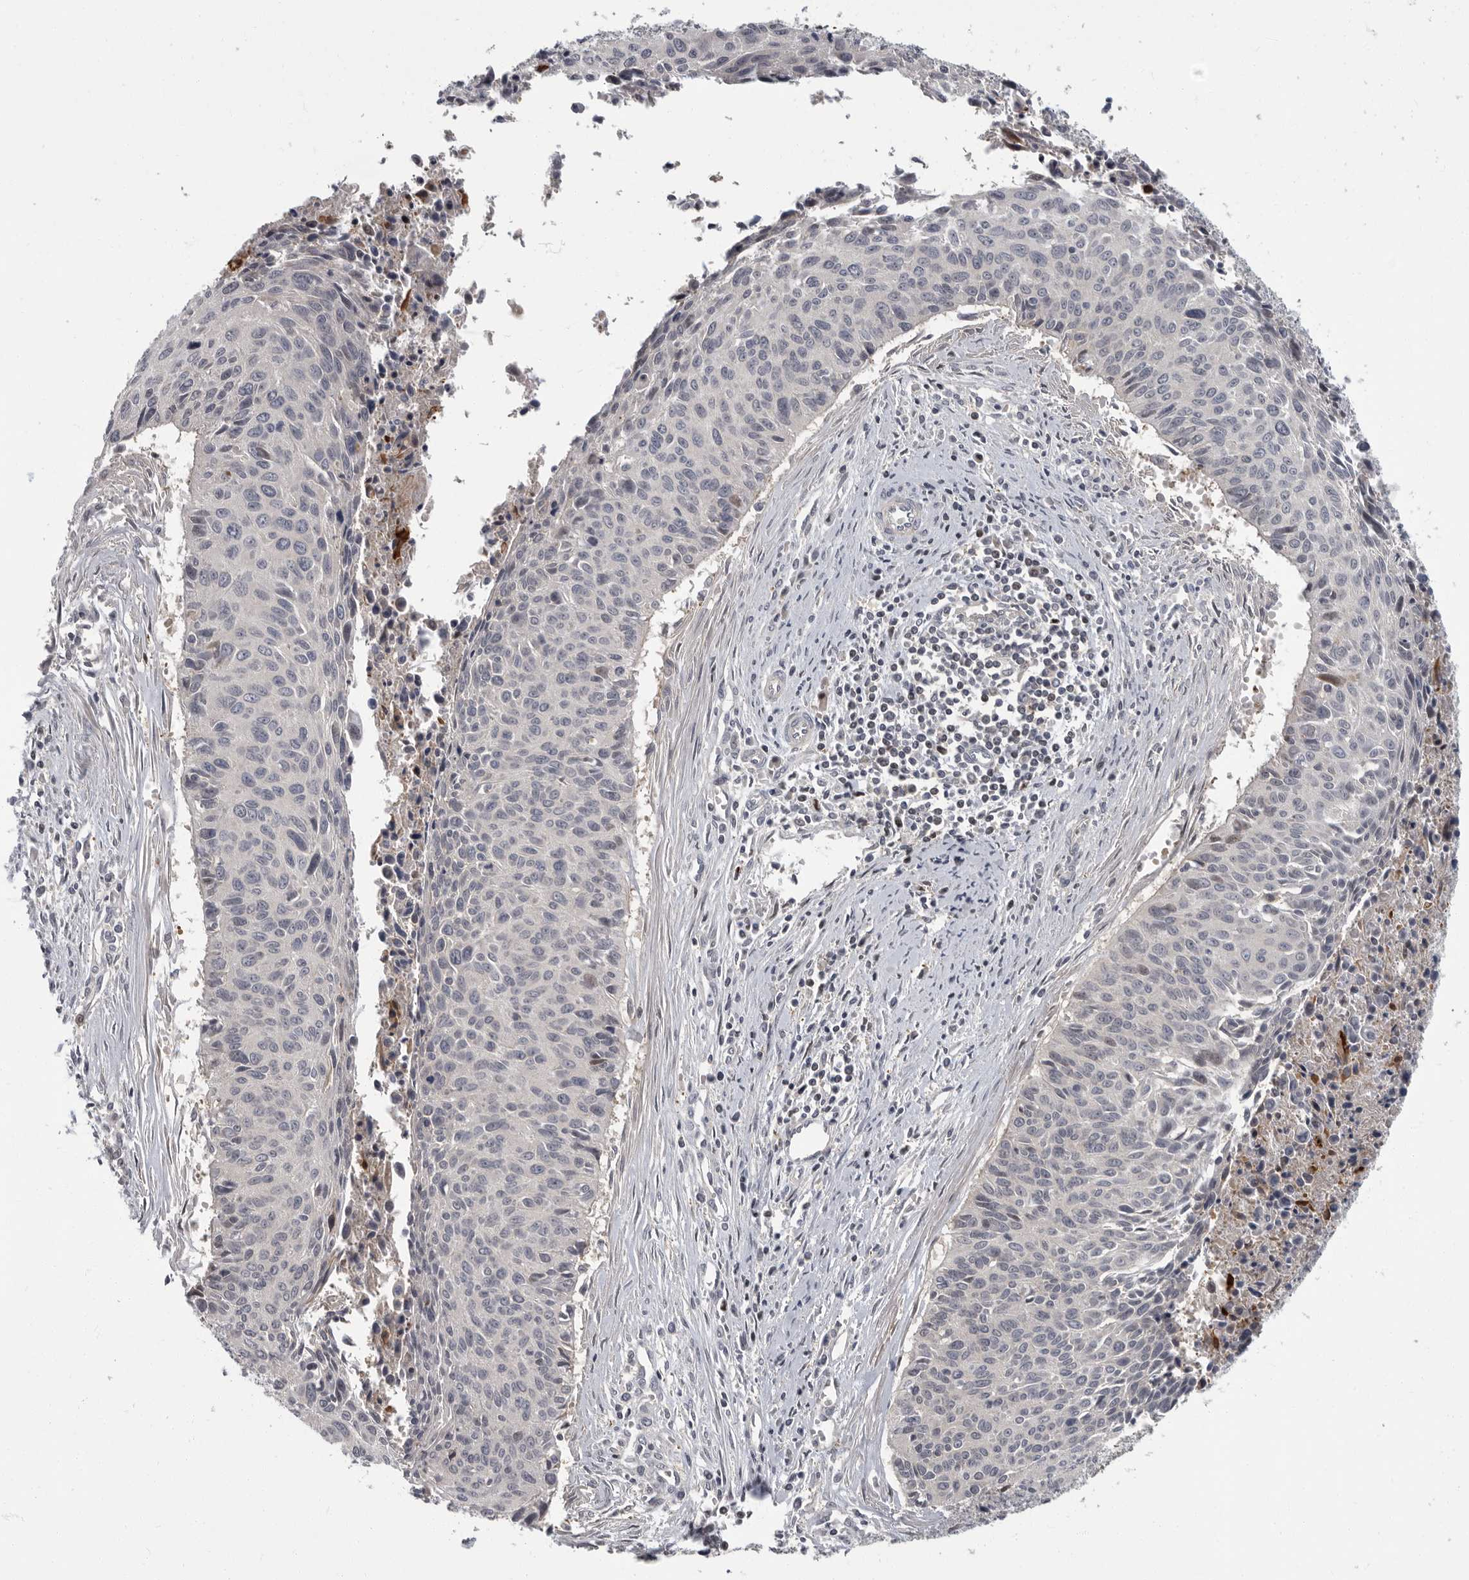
{"staining": {"intensity": "negative", "quantity": "none", "location": "none"}, "tissue": "cervical cancer", "cell_type": "Tumor cells", "image_type": "cancer", "snomed": [{"axis": "morphology", "description": "Squamous cell carcinoma, NOS"}, {"axis": "topography", "description": "Cervix"}], "caption": "Cervical cancer (squamous cell carcinoma) was stained to show a protein in brown. There is no significant expression in tumor cells. (DAB (3,3'-diaminobenzidine) immunohistochemistry with hematoxylin counter stain).", "gene": "PDE7A", "patient": {"sex": "female", "age": 55}}